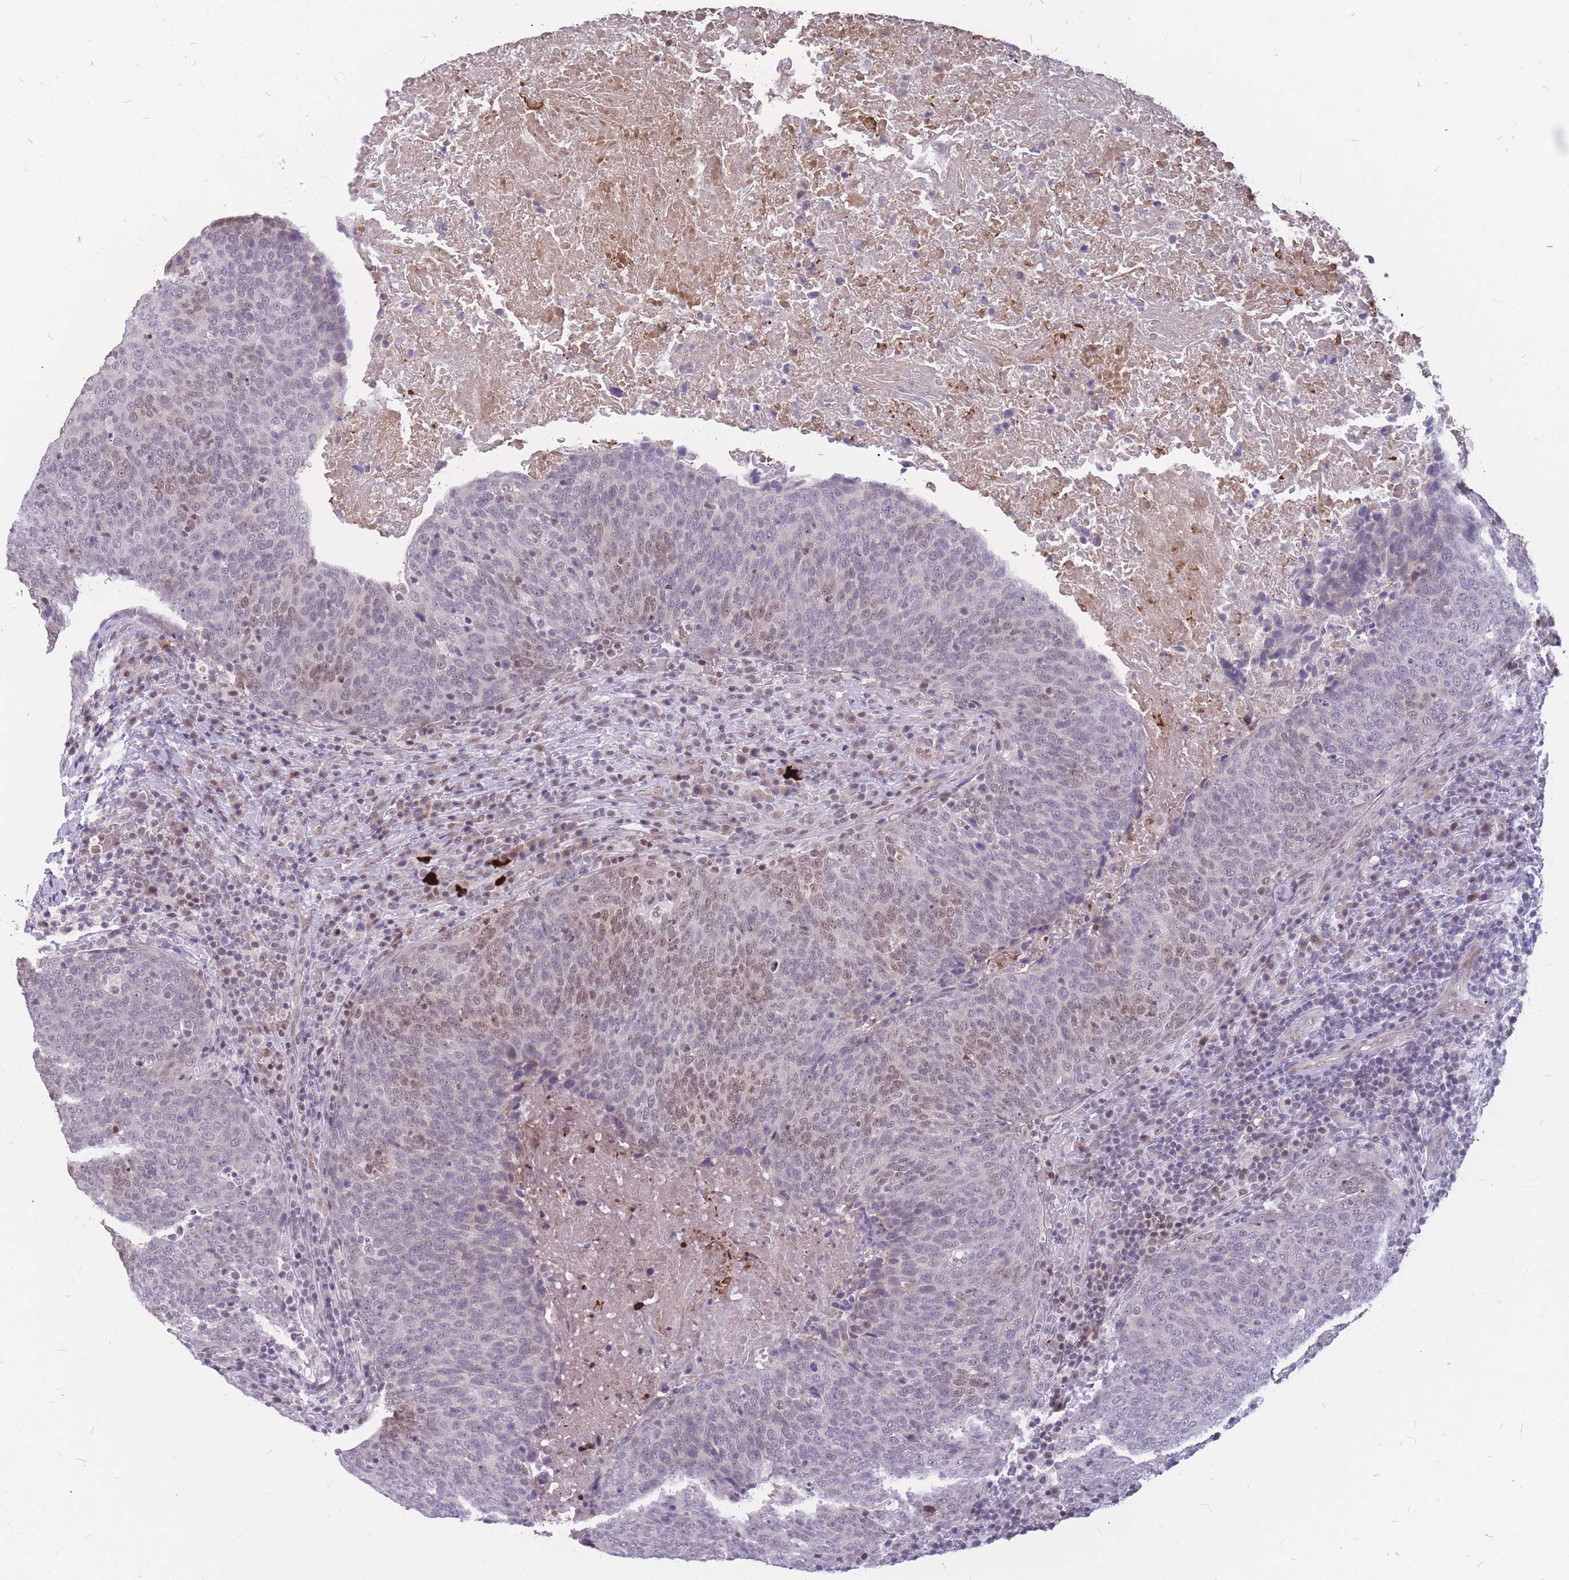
{"staining": {"intensity": "weak", "quantity": "<25%", "location": "nuclear"}, "tissue": "head and neck cancer", "cell_type": "Tumor cells", "image_type": "cancer", "snomed": [{"axis": "morphology", "description": "Squamous cell carcinoma, NOS"}, {"axis": "morphology", "description": "Squamous cell carcinoma, metastatic, NOS"}, {"axis": "topography", "description": "Lymph node"}, {"axis": "topography", "description": "Head-Neck"}], "caption": "This micrograph is of metastatic squamous cell carcinoma (head and neck) stained with IHC to label a protein in brown with the nuclei are counter-stained blue. There is no staining in tumor cells. Nuclei are stained in blue.", "gene": "ADD2", "patient": {"sex": "male", "age": 62}}